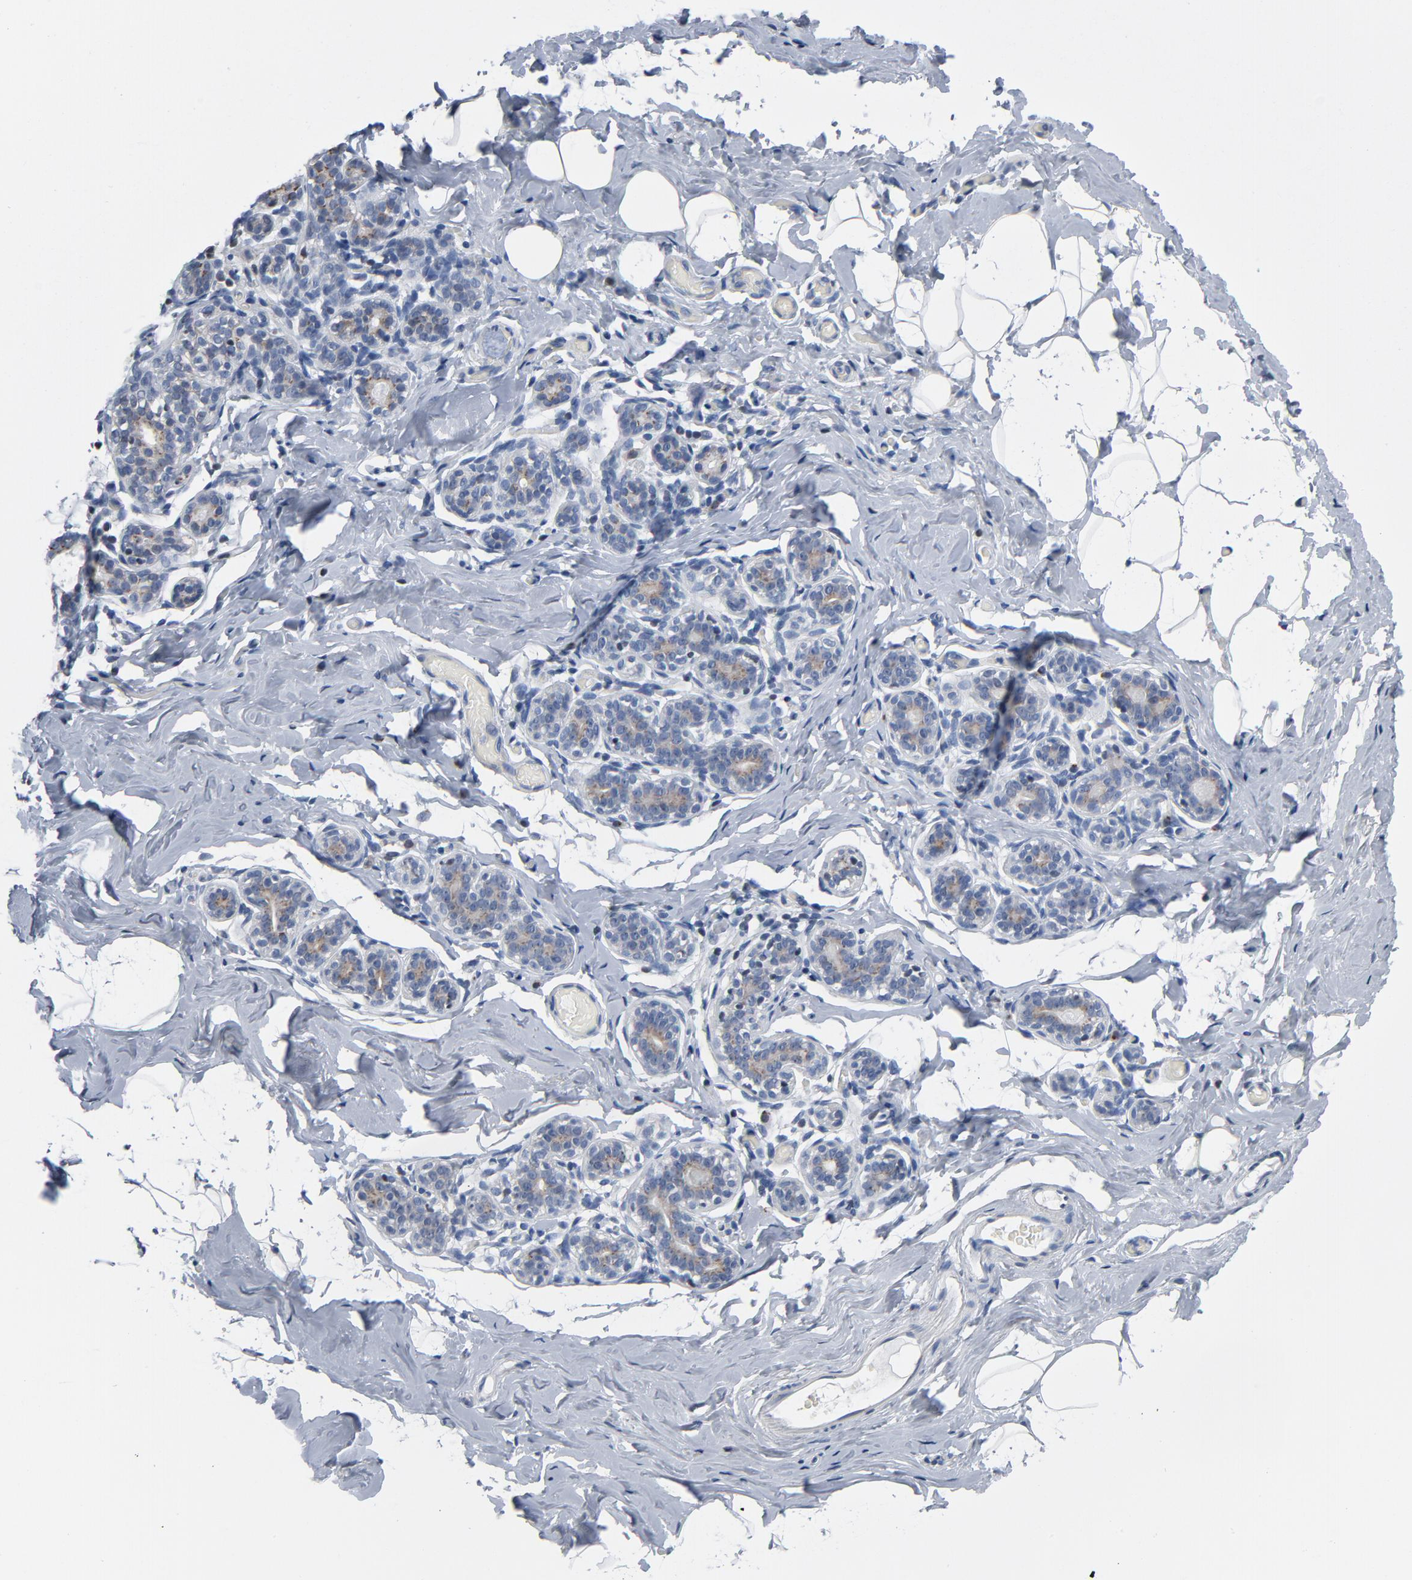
{"staining": {"intensity": "negative", "quantity": "none", "location": "none"}, "tissue": "breast", "cell_type": "Adipocytes", "image_type": "normal", "snomed": [{"axis": "morphology", "description": "Normal tissue, NOS"}, {"axis": "topography", "description": "Breast"}, {"axis": "topography", "description": "Soft tissue"}], "caption": "Immunohistochemical staining of normal breast demonstrates no significant expression in adipocytes.", "gene": "YIPF6", "patient": {"sex": "female", "age": 75}}